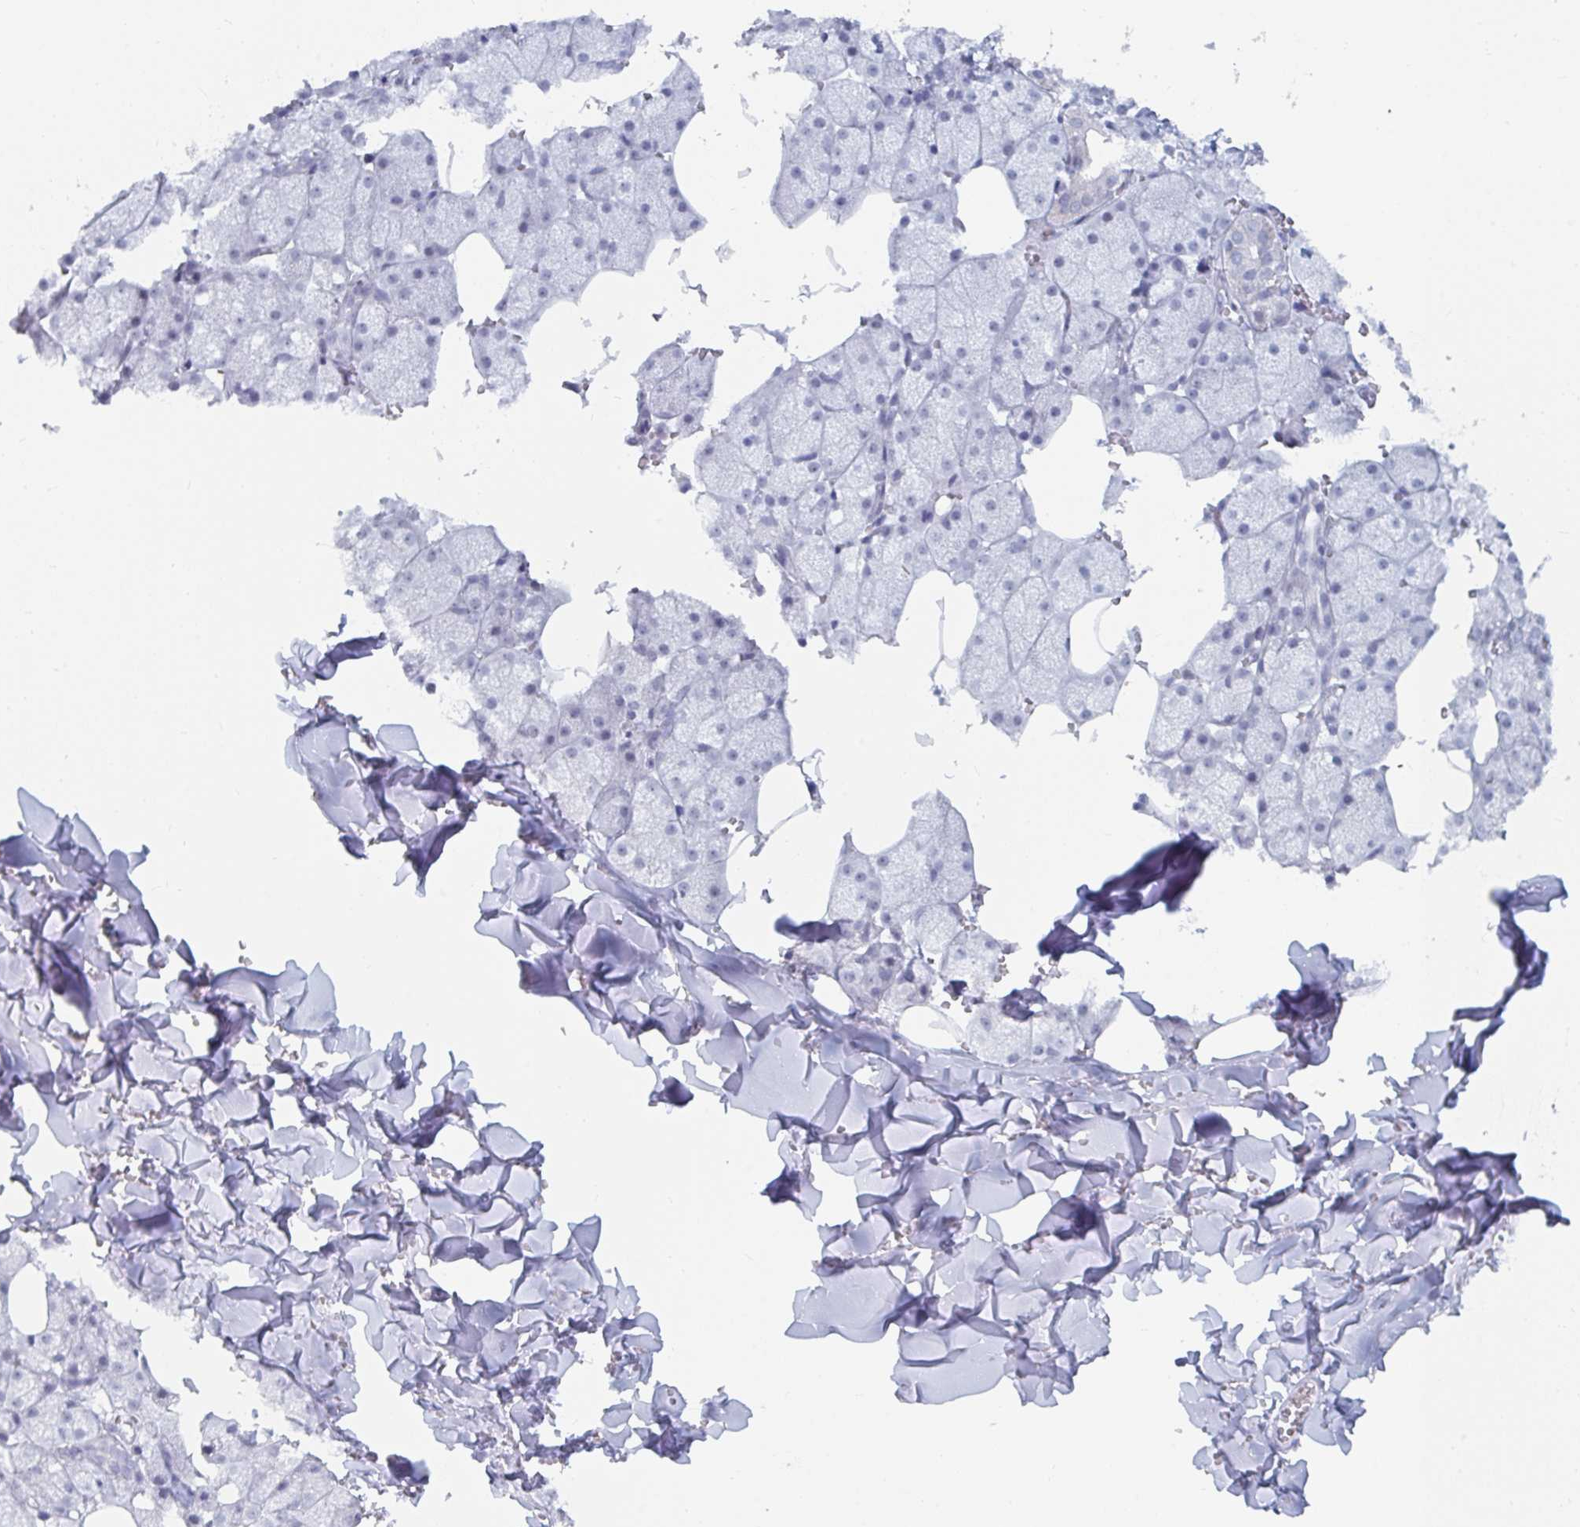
{"staining": {"intensity": "weak", "quantity": "<25%", "location": "nuclear"}, "tissue": "salivary gland", "cell_type": "Glandular cells", "image_type": "normal", "snomed": [{"axis": "morphology", "description": "Normal tissue, NOS"}, {"axis": "topography", "description": "Salivary gland"}, {"axis": "topography", "description": "Peripheral nerve tissue"}], "caption": "Immunohistochemical staining of normal salivary gland reveals no significant positivity in glandular cells. Brightfield microscopy of immunohistochemistry (IHC) stained with DAB (brown) and hematoxylin (blue), captured at high magnification.", "gene": "NR1H2", "patient": {"sex": "male", "age": 38}}